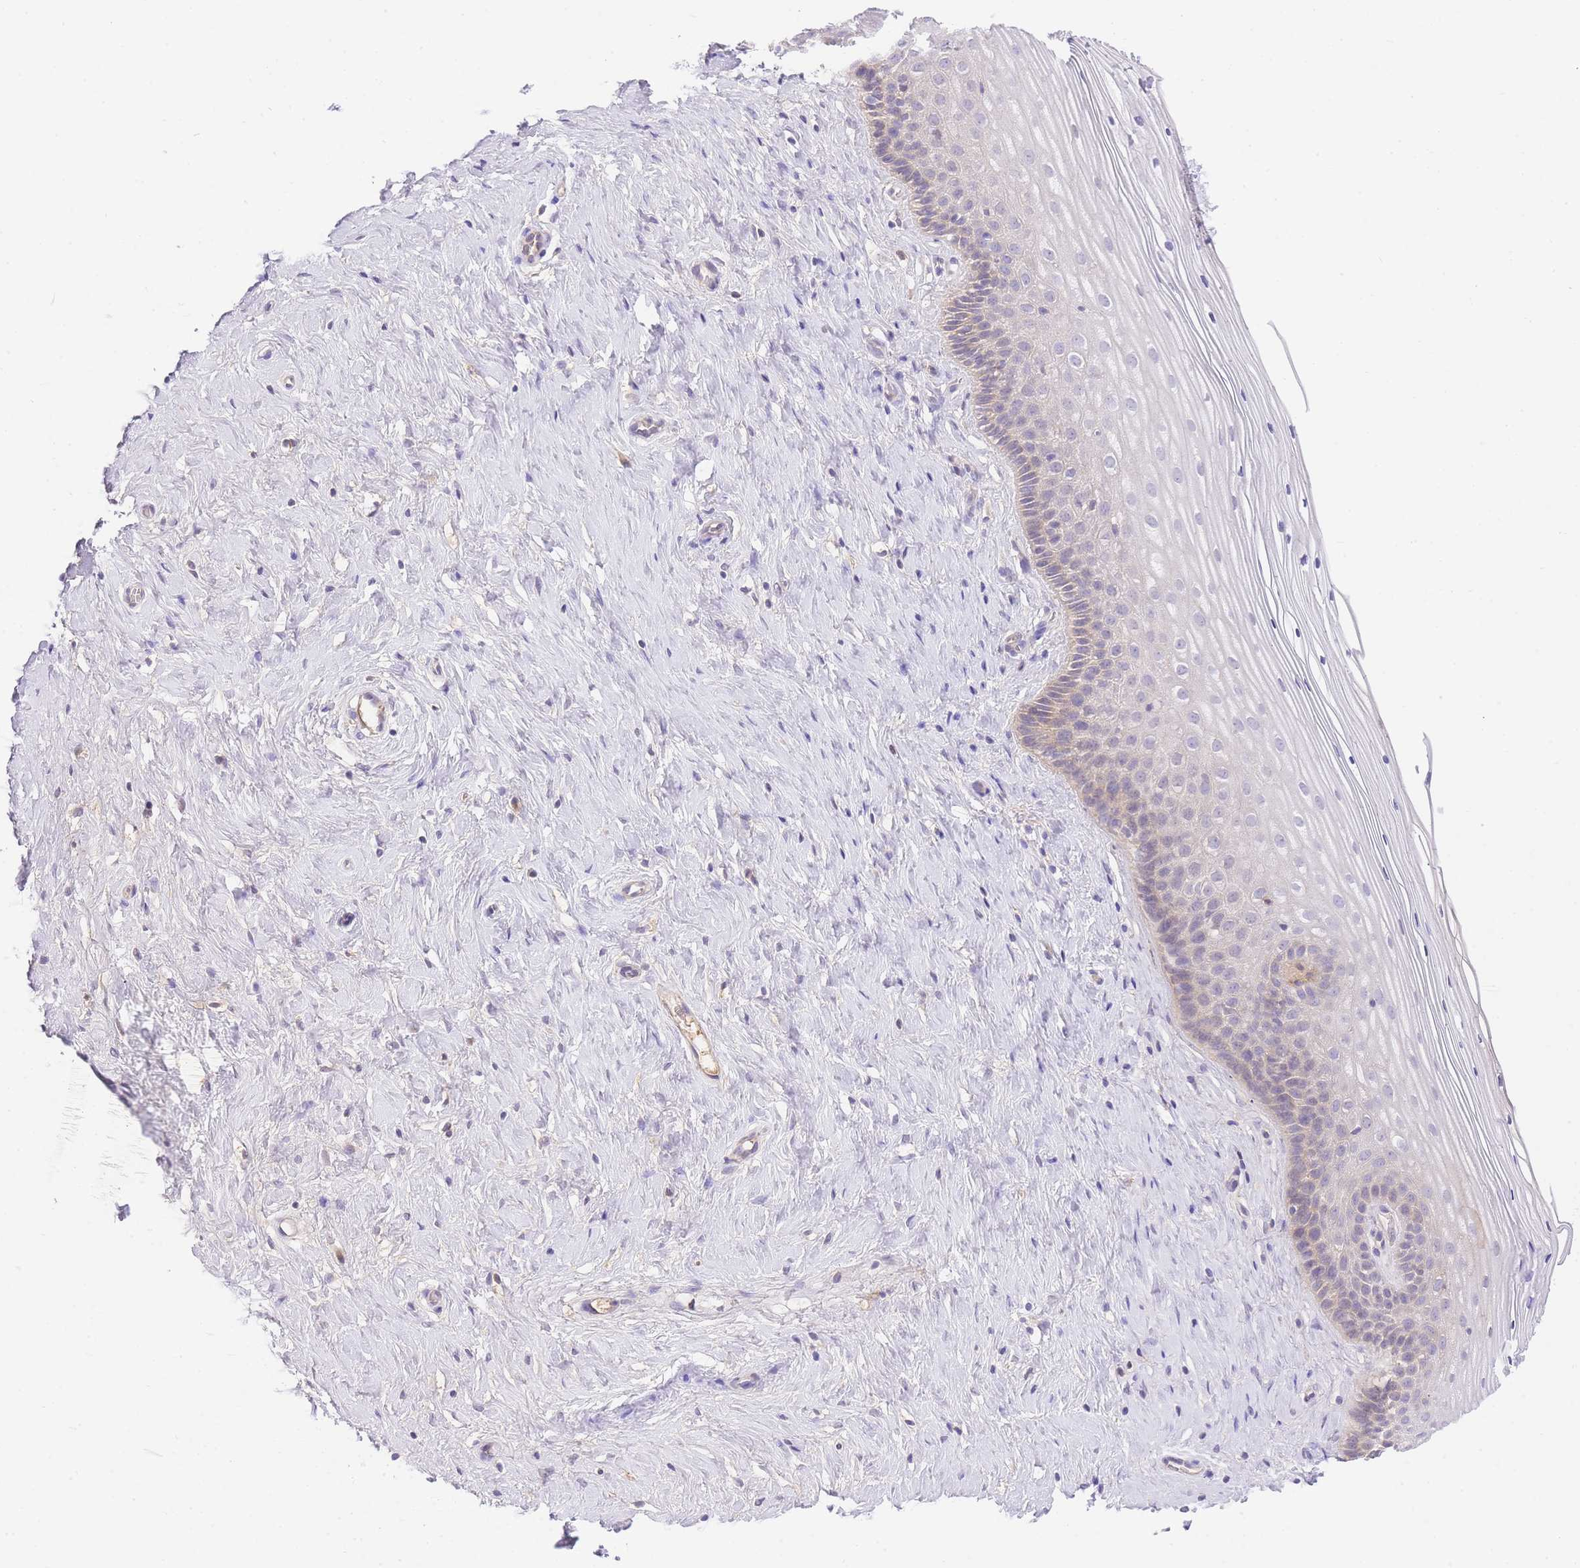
{"staining": {"intensity": "weak", "quantity": "<25%", "location": "cytoplasmic/membranous"}, "tissue": "cervix", "cell_type": "Squamous epithelial cells", "image_type": "normal", "snomed": [{"axis": "morphology", "description": "Normal tissue, NOS"}, {"axis": "topography", "description": "Cervix"}], "caption": "The image demonstrates no staining of squamous epithelial cells in unremarkable cervix.", "gene": "LIPH", "patient": {"sex": "female", "age": 33}}